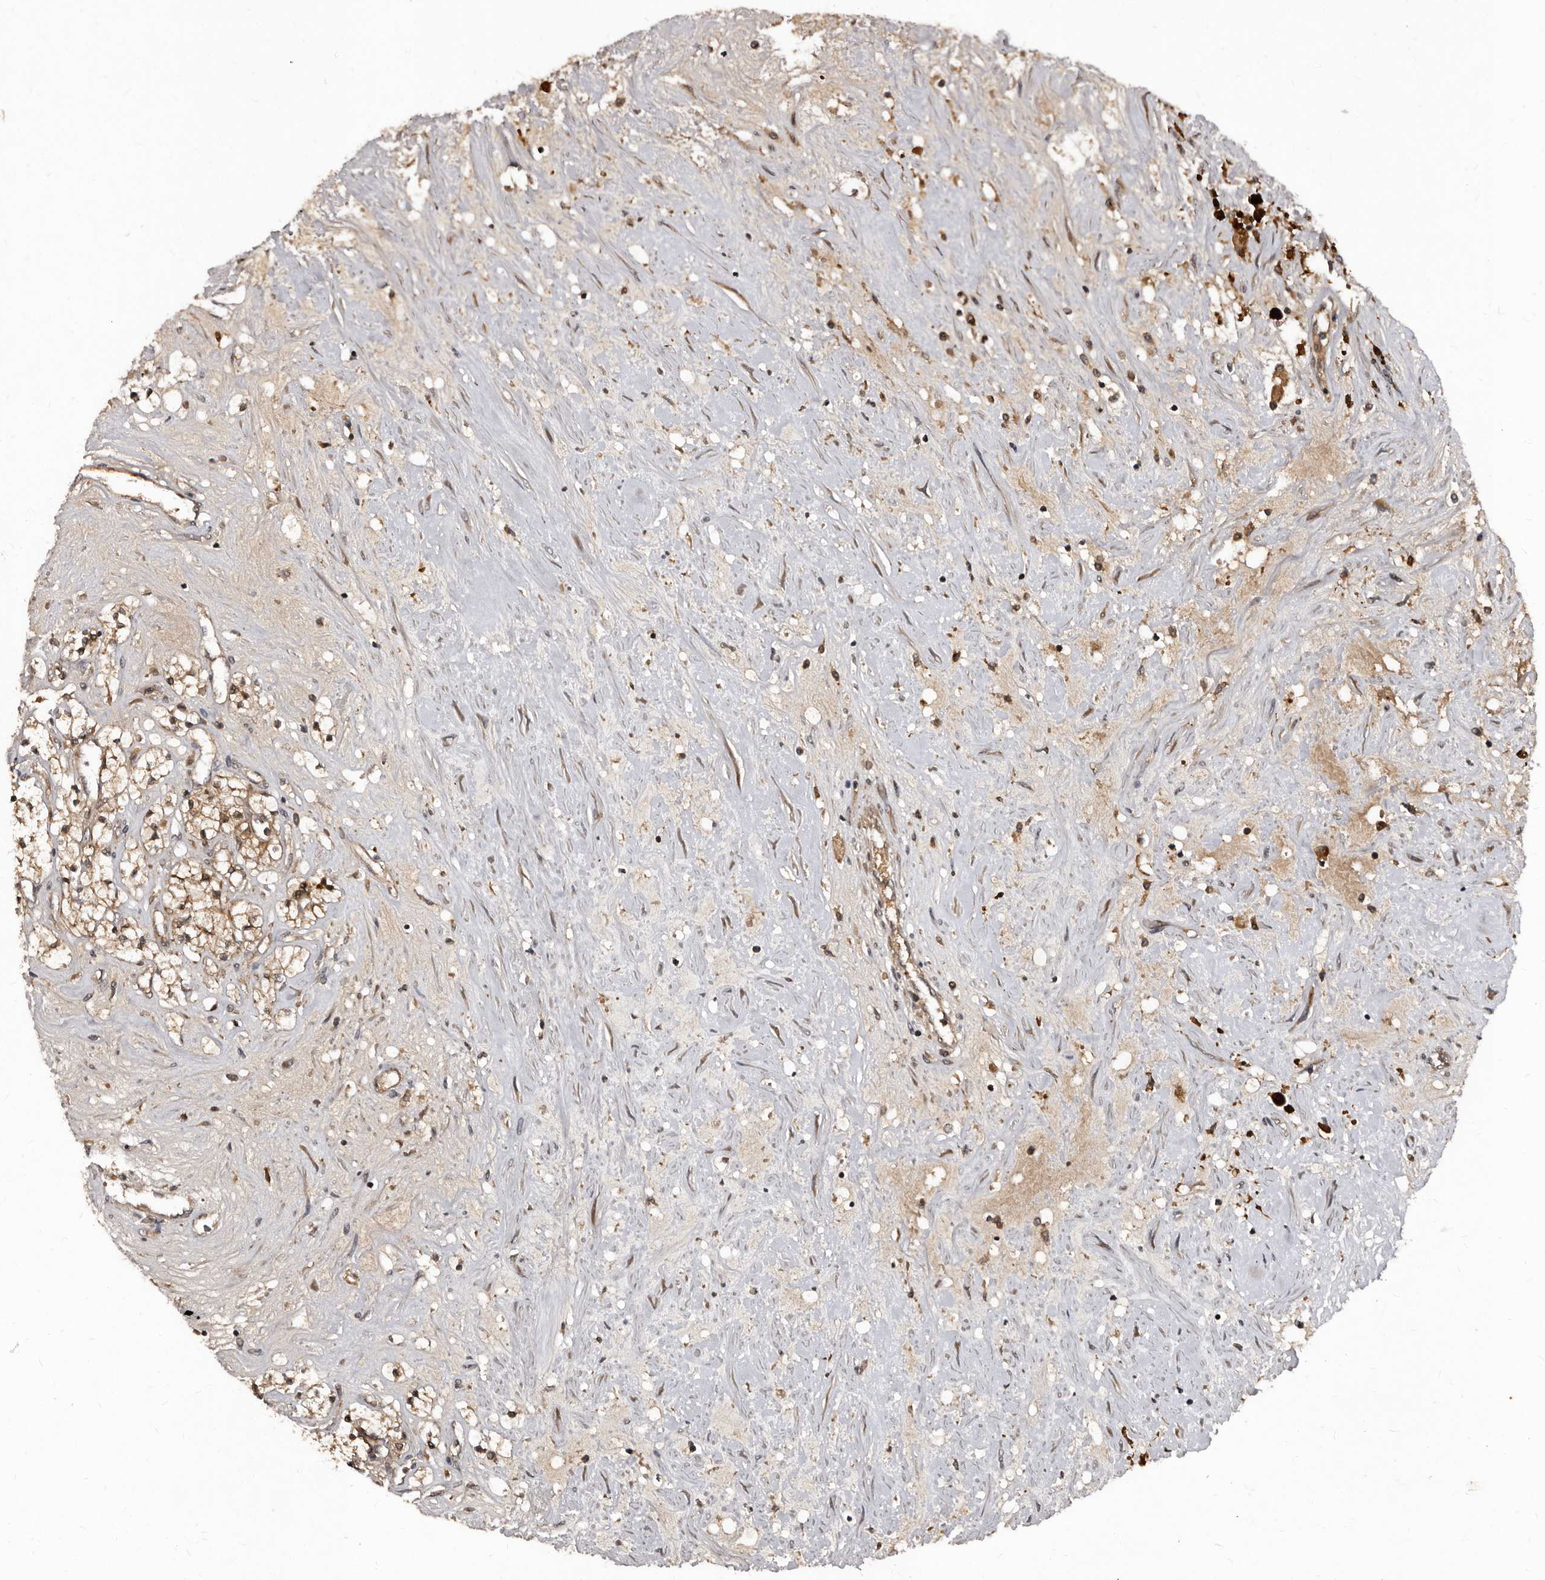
{"staining": {"intensity": "moderate", "quantity": ">75%", "location": "cytoplasmic/membranous"}, "tissue": "renal cancer", "cell_type": "Tumor cells", "image_type": "cancer", "snomed": [{"axis": "morphology", "description": "Normal tissue, NOS"}, {"axis": "morphology", "description": "Adenocarcinoma, NOS"}, {"axis": "topography", "description": "Kidney"}], "caption": "Moderate cytoplasmic/membranous expression for a protein is appreciated in about >75% of tumor cells of renal cancer (adenocarcinoma) using immunohistochemistry.", "gene": "PMVK", "patient": {"sex": "male", "age": 68}}